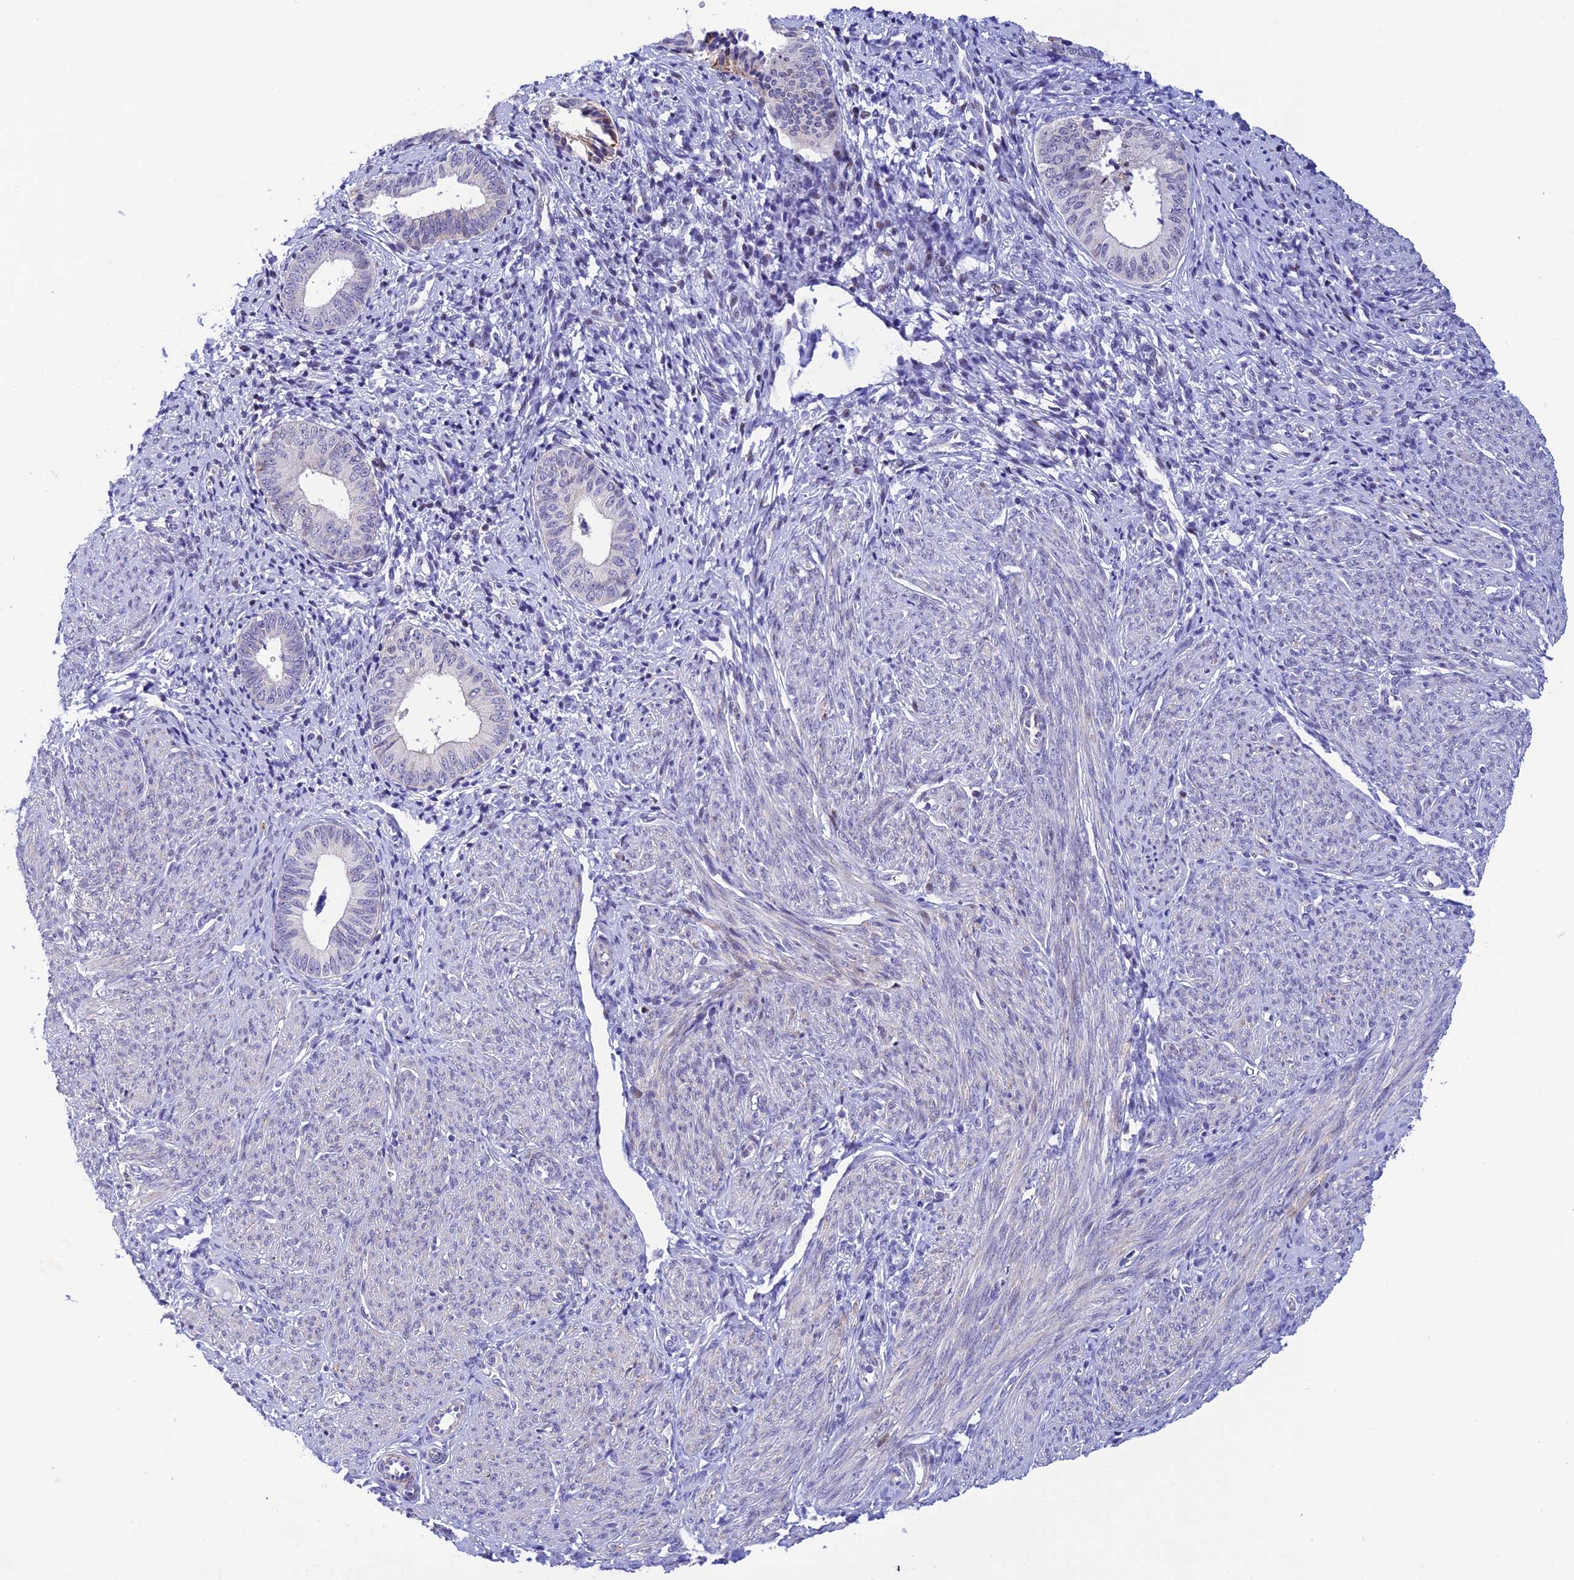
{"staining": {"intensity": "weak", "quantity": "<25%", "location": "cytoplasmic/membranous"}, "tissue": "endometrial cancer", "cell_type": "Tumor cells", "image_type": "cancer", "snomed": [{"axis": "morphology", "description": "Adenocarcinoma, NOS"}, {"axis": "topography", "description": "Endometrium"}], "caption": "This is an IHC photomicrograph of endometrial adenocarcinoma. There is no positivity in tumor cells.", "gene": "WDR55", "patient": {"sex": "female", "age": 79}}